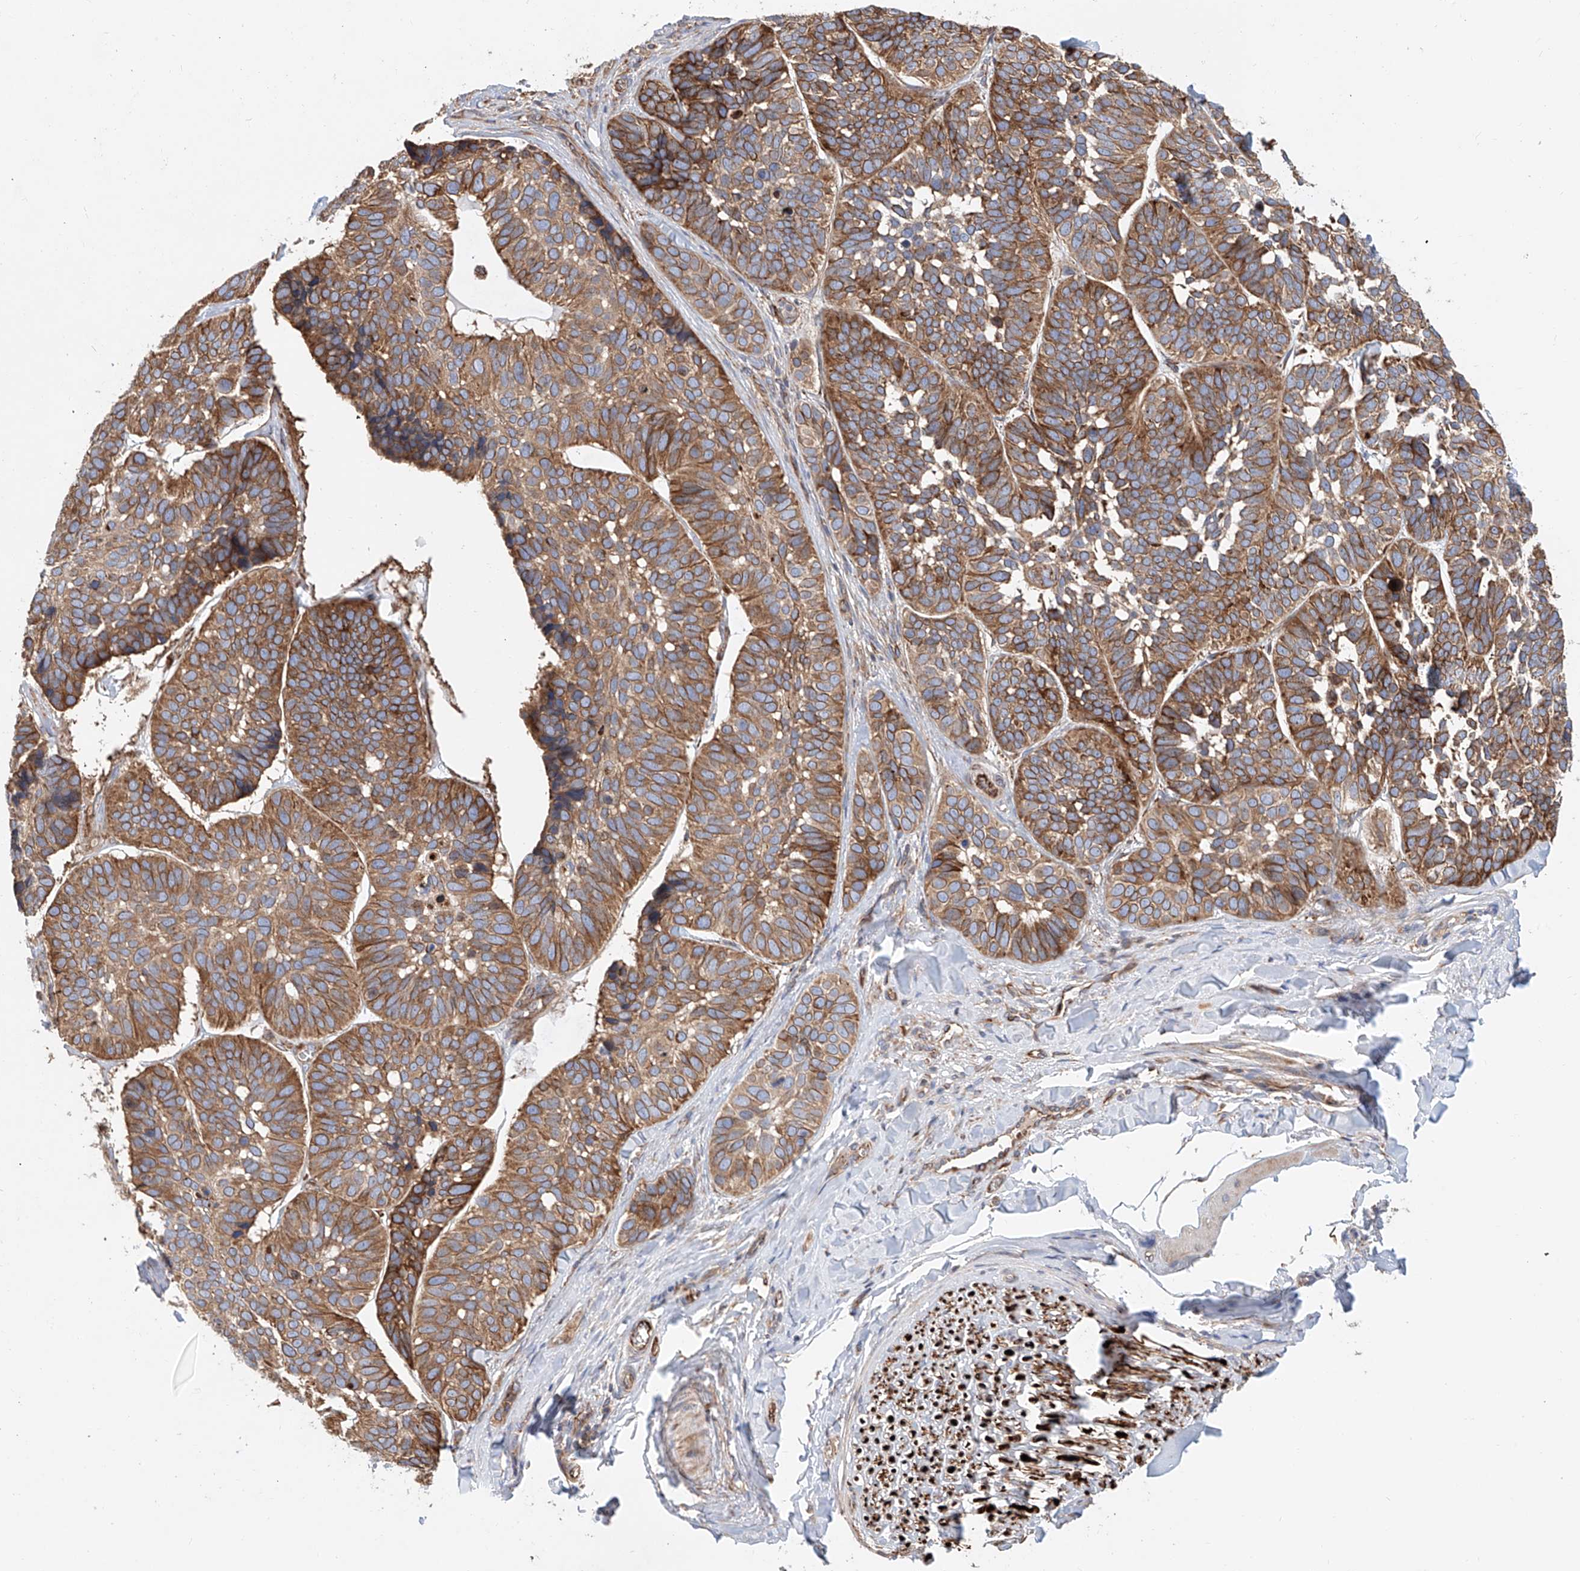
{"staining": {"intensity": "moderate", "quantity": ">75%", "location": "cytoplasmic/membranous"}, "tissue": "skin cancer", "cell_type": "Tumor cells", "image_type": "cancer", "snomed": [{"axis": "morphology", "description": "Basal cell carcinoma"}, {"axis": "topography", "description": "Skin"}], "caption": "About >75% of tumor cells in human basal cell carcinoma (skin) exhibit moderate cytoplasmic/membranous protein expression as visualized by brown immunohistochemical staining.", "gene": "HGSNAT", "patient": {"sex": "male", "age": 62}}